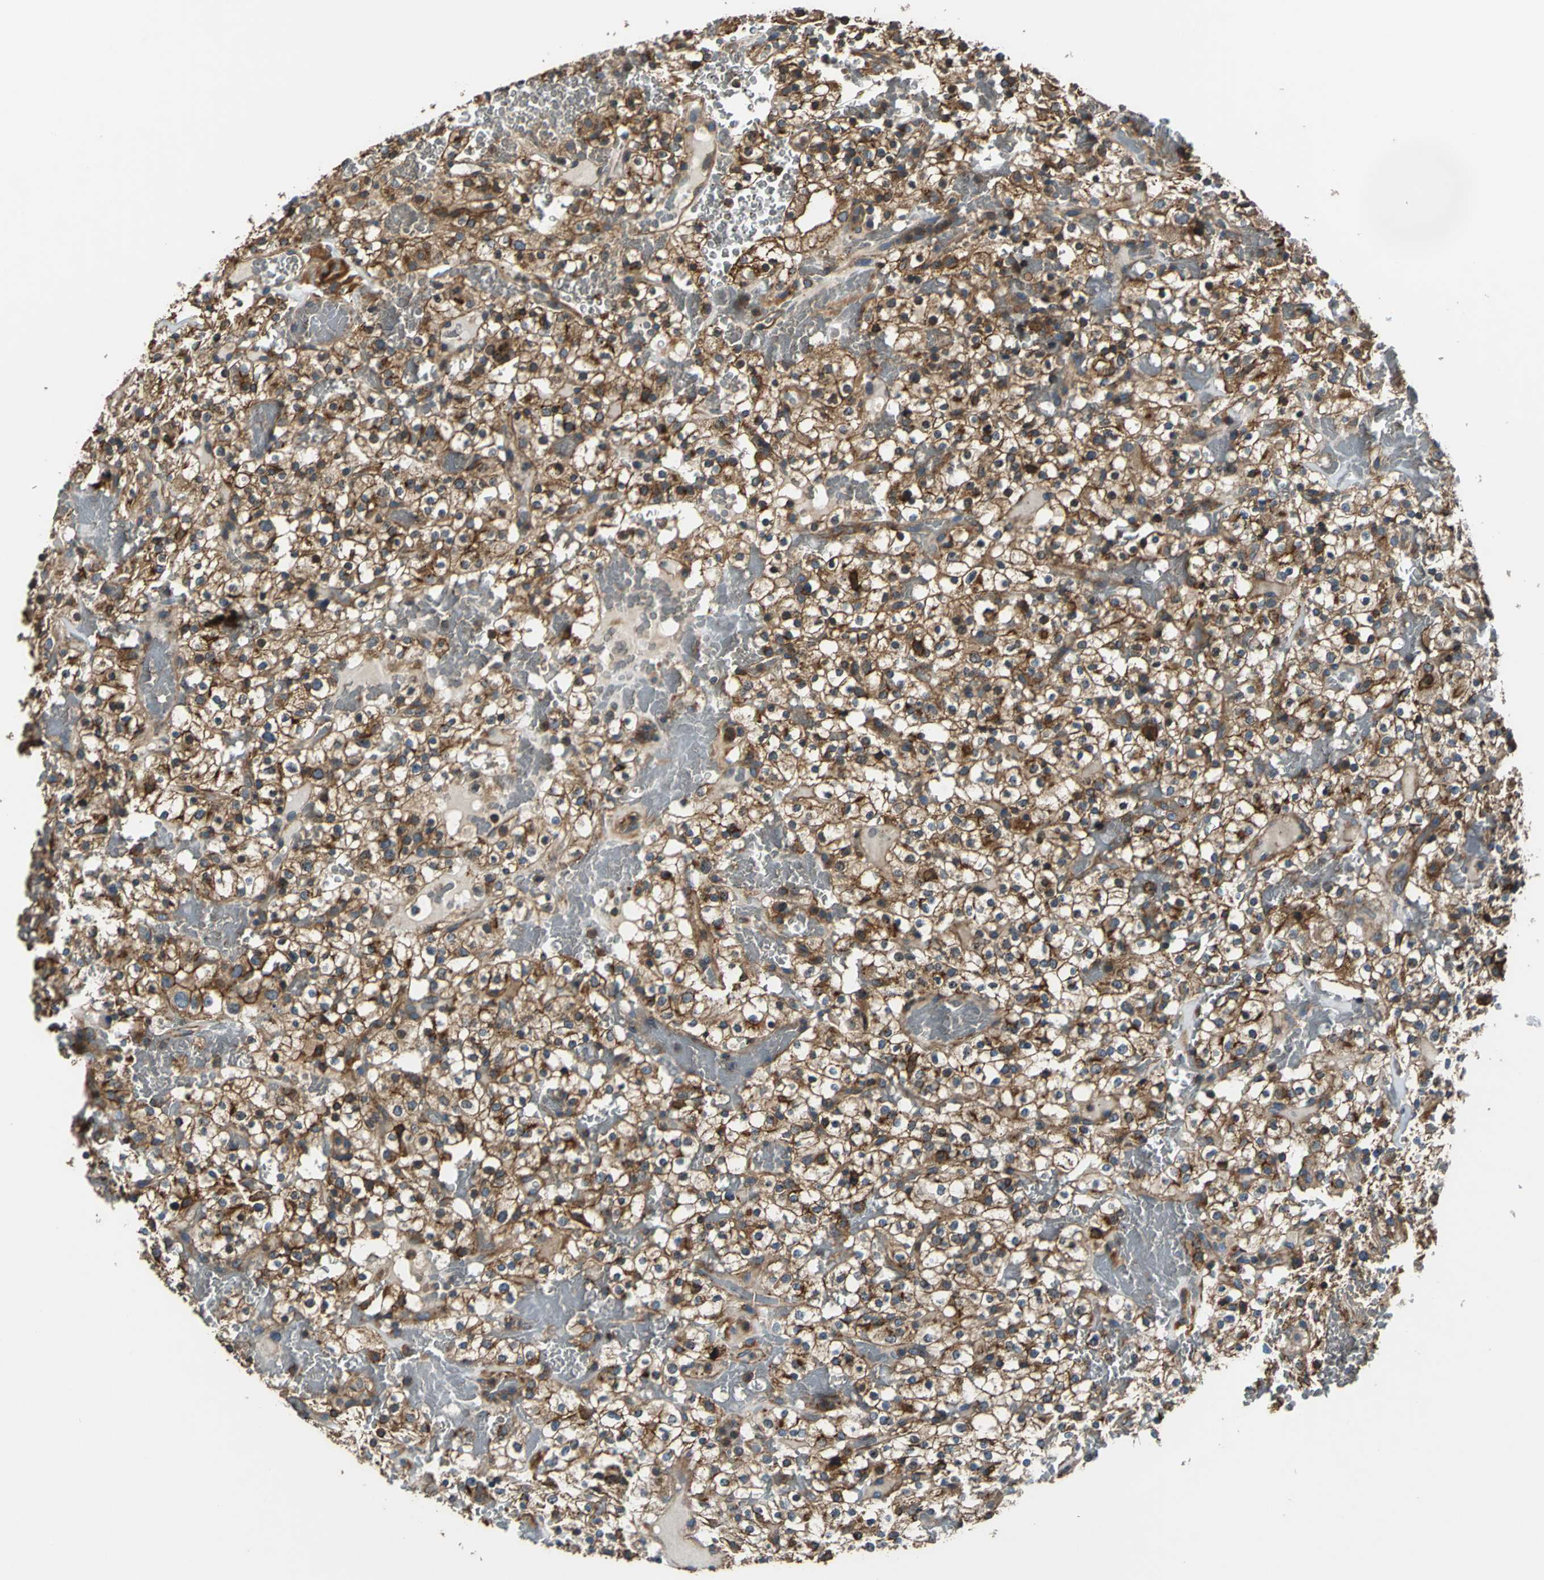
{"staining": {"intensity": "strong", "quantity": ">75%", "location": "cytoplasmic/membranous"}, "tissue": "renal cancer", "cell_type": "Tumor cells", "image_type": "cancer", "snomed": [{"axis": "morphology", "description": "Normal tissue, NOS"}, {"axis": "morphology", "description": "Adenocarcinoma, NOS"}, {"axis": "topography", "description": "Kidney"}], "caption": "Protein expression analysis of human renal cancer (adenocarcinoma) reveals strong cytoplasmic/membranous expression in approximately >75% of tumor cells. The protein of interest is stained brown, and the nuclei are stained in blue (DAB (3,3'-diaminobenzidine) IHC with brightfield microscopy, high magnification).", "gene": "PARVA", "patient": {"sex": "female", "age": 72}}